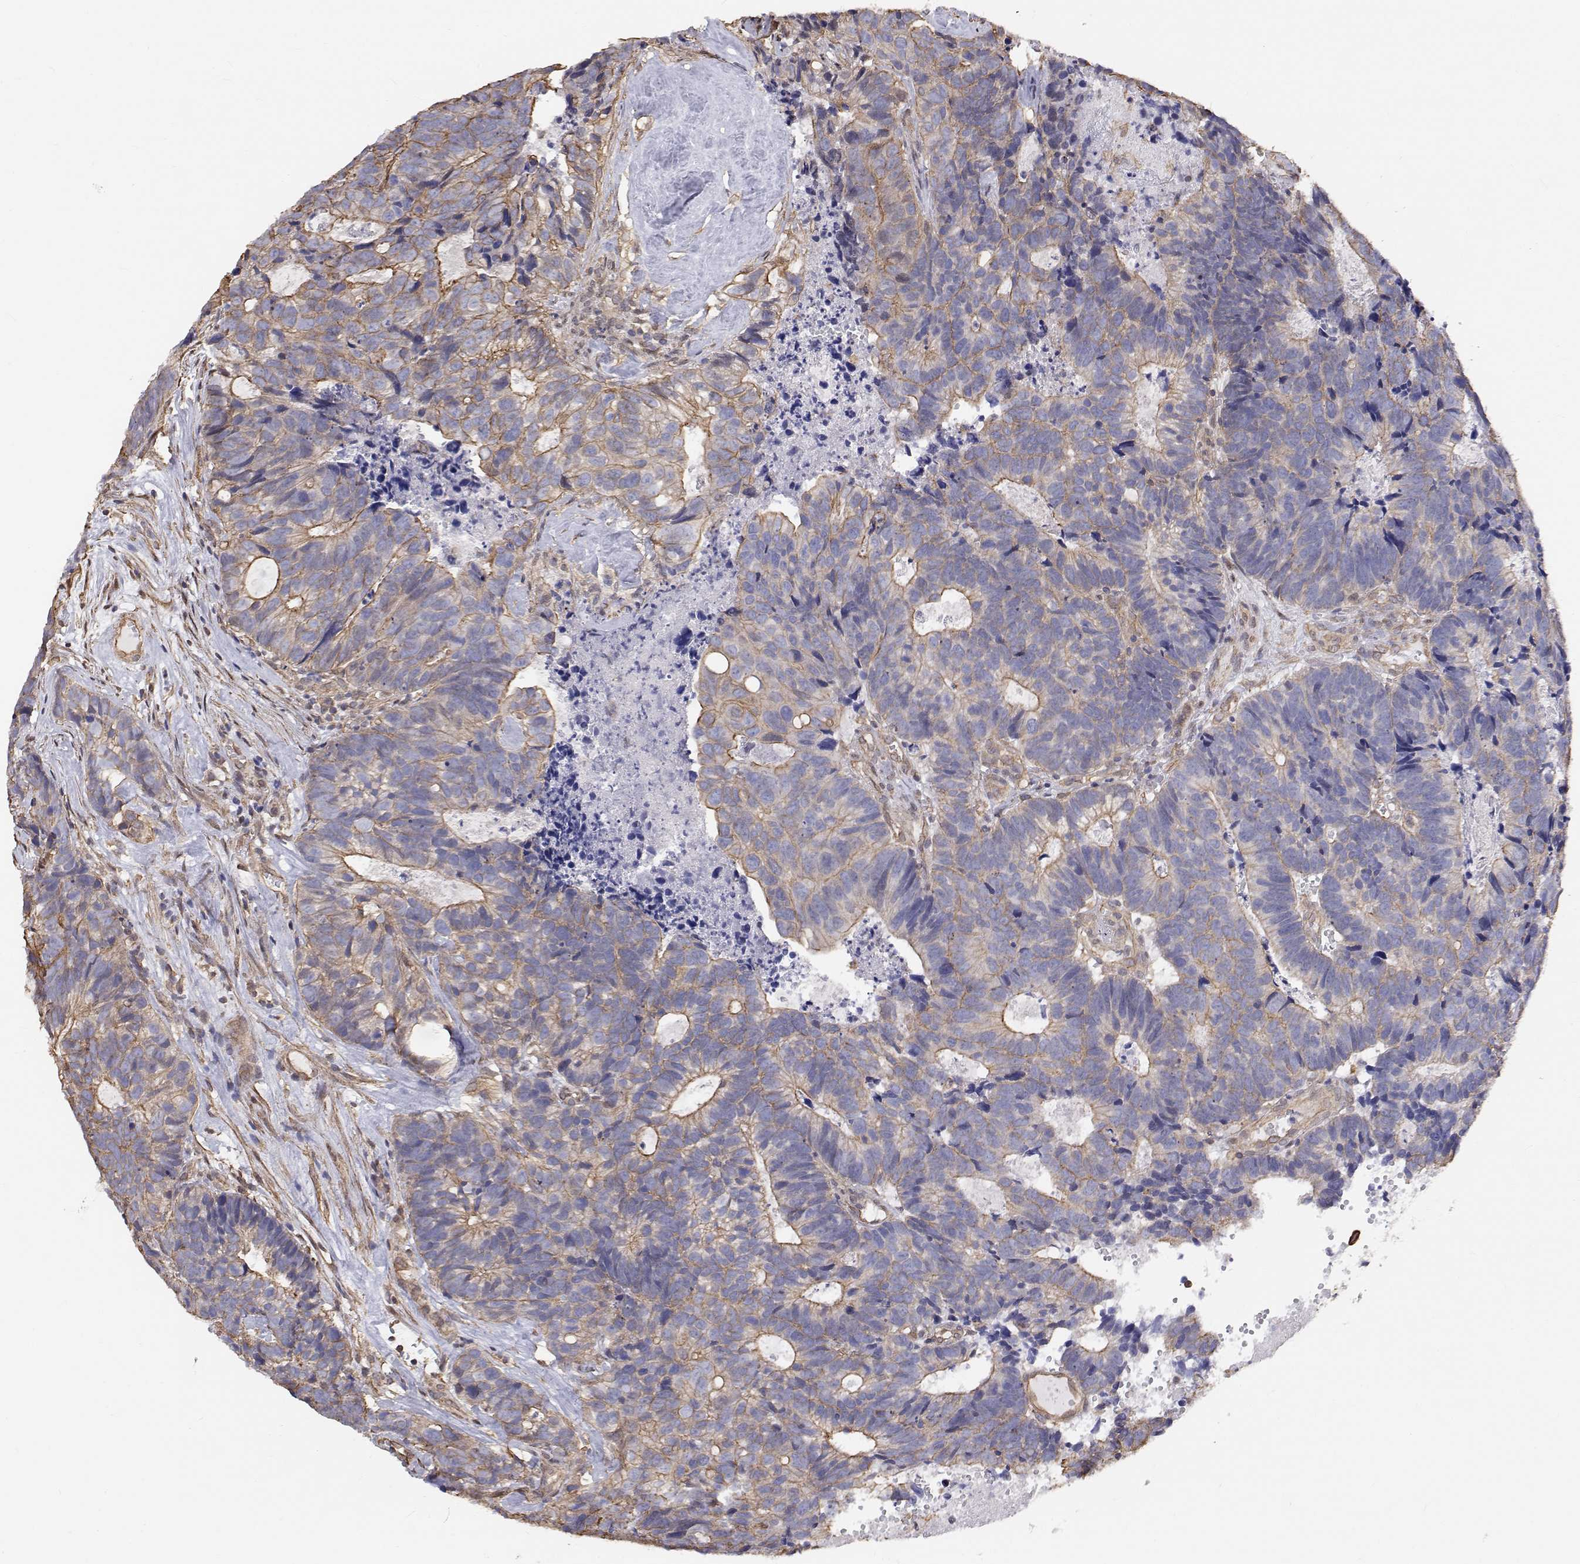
{"staining": {"intensity": "weak", "quantity": "25%-75%", "location": "cytoplasmic/membranous"}, "tissue": "head and neck cancer", "cell_type": "Tumor cells", "image_type": "cancer", "snomed": [{"axis": "morphology", "description": "Adenocarcinoma, NOS"}, {"axis": "topography", "description": "Head-Neck"}], "caption": "Protein analysis of head and neck adenocarcinoma tissue displays weak cytoplasmic/membranous staining in approximately 25%-75% of tumor cells.", "gene": "GSDMA", "patient": {"sex": "male", "age": 62}}